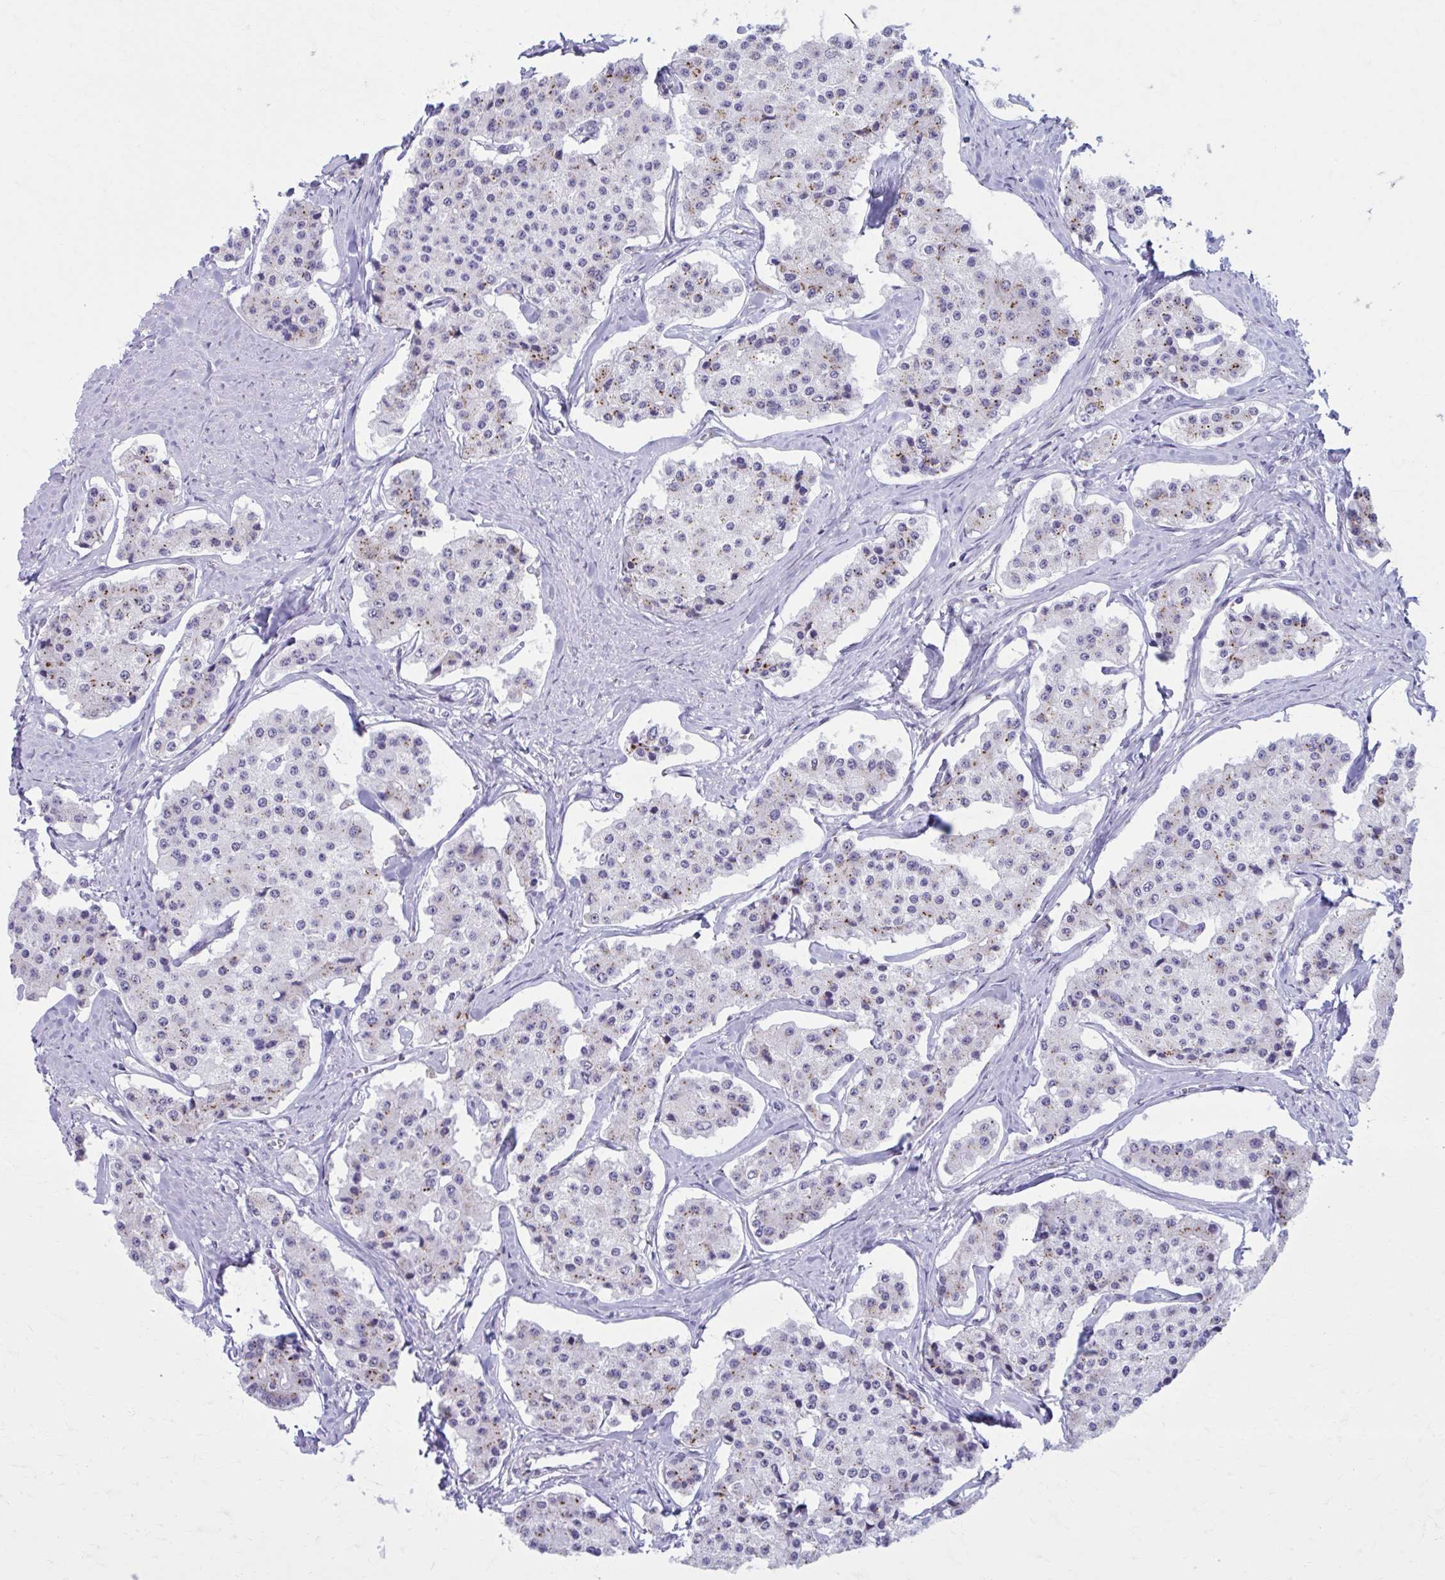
{"staining": {"intensity": "moderate", "quantity": "25%-75%", "location": "cytoplasmic/membranous"}, "tissue": "carcinoid", "cell_type": "Tumor cells", "image_type": "cancer", "snomed": [{"axis": "morphology", "description": "Carcinoid, malignant, NOS"}, {"axis": "topography", "description": "Small intestine"}], "caption": "DAB (3,3'-diaminobenzidine) immunohistochemical staining of carcinoid (malignant) demonstrates moderate cytoplasmic/membranous protein staining in approximately 25%-75% of tumor cells.", "gene": "ZNF682", "patient": {"sex": "female", "age": 65}}